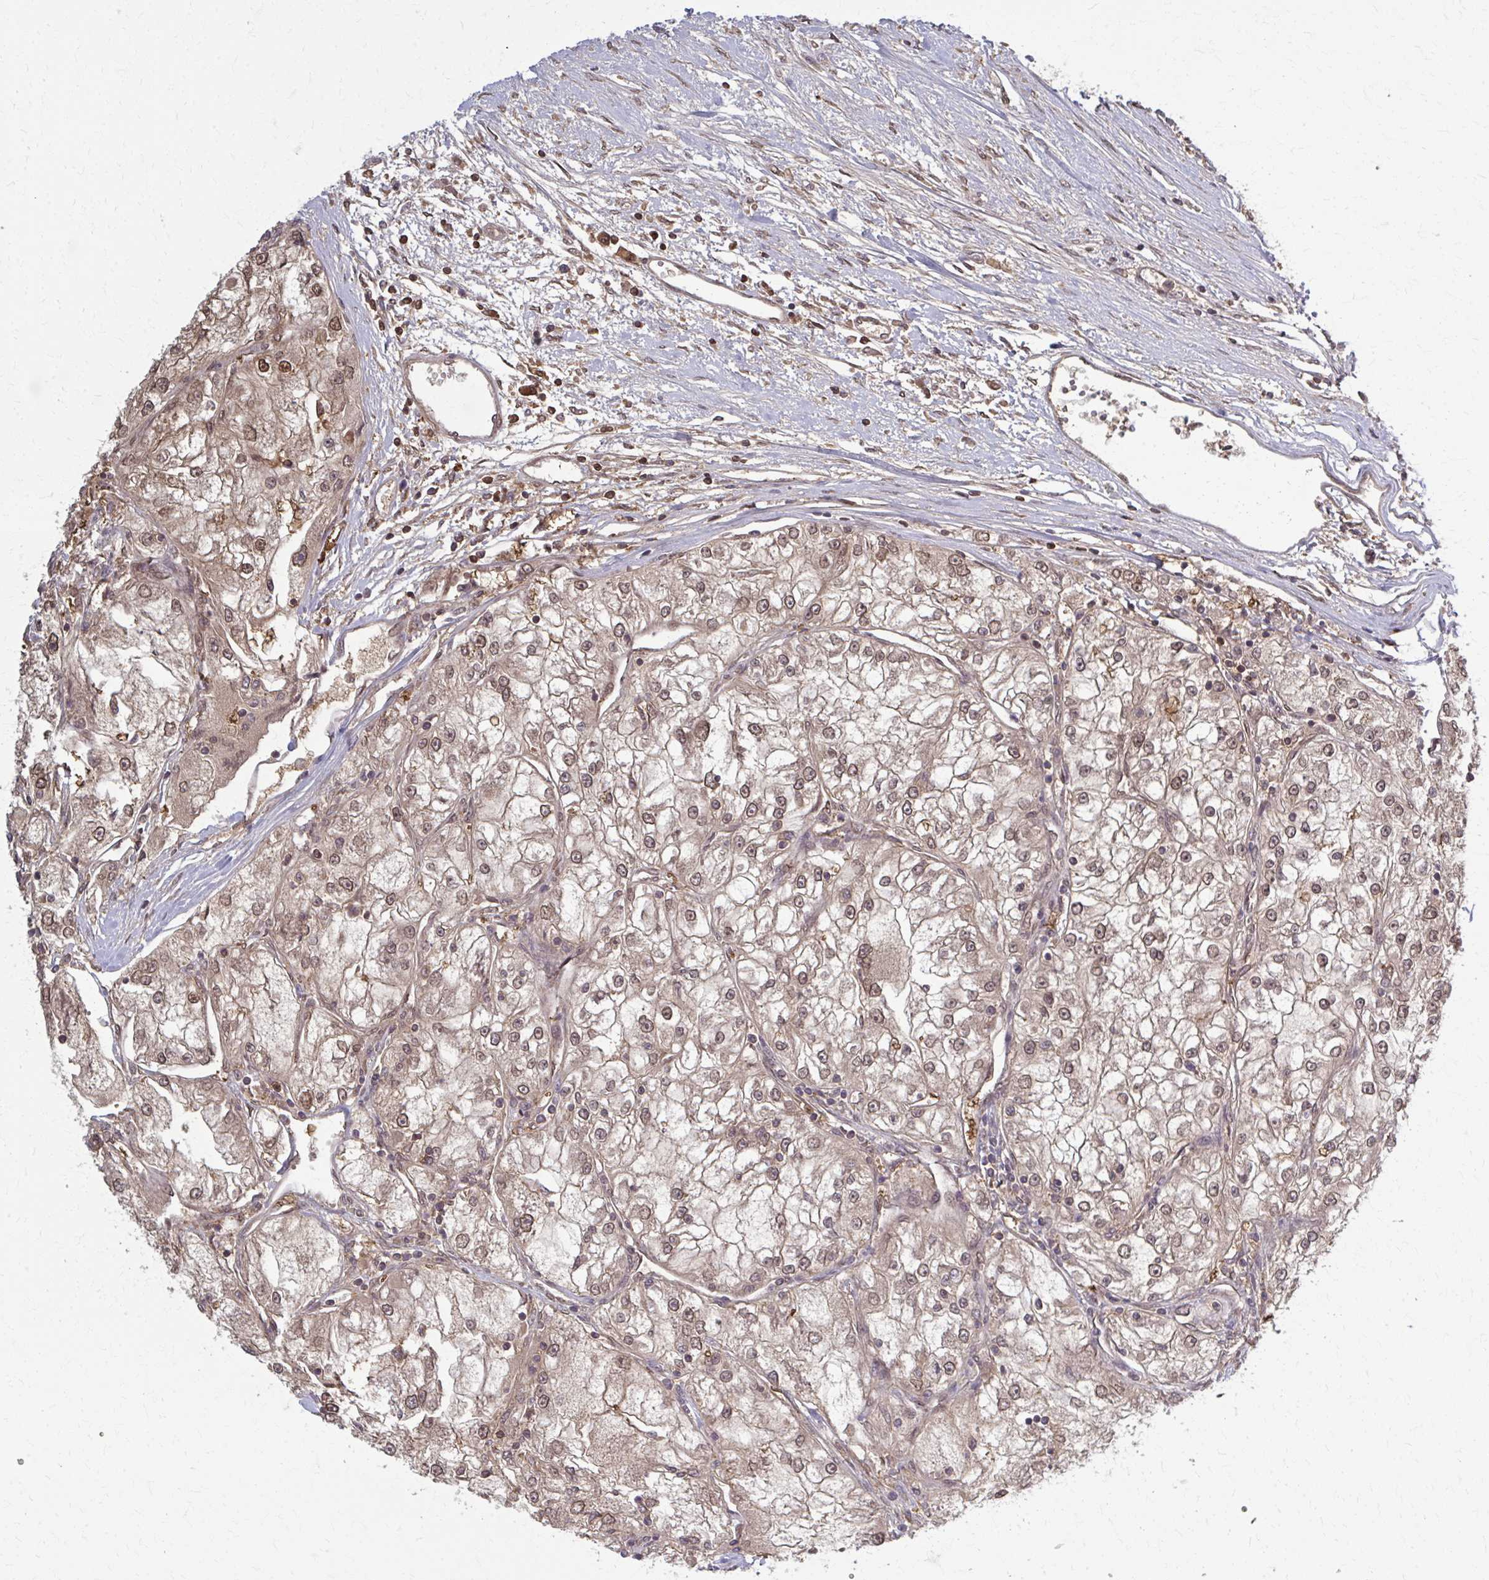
{"staining": {"intensity": "moderate", "quantity": ">75%", "location": "cytoplasmic/membranous,nuclear"}, "tissue": "renal cancer", "cell_type": "Tumor cells", "image_type": "cancer", "snomed": [{"axis": "morphology", "description": "Adenocarcinoma, NOS"}, {"axis": "topography", "description": "Kidney"}], "caption": "An image of adenocarcinoma (renal) stained for a protein exhibits moderate cytoplasmic/membranous and nuclear brown staining in tumor cells. (Brightfield microscopy of DAB IHC at high magnification).", "gene": "MDH1", "patient": {"sex": "female", "age": 72}}